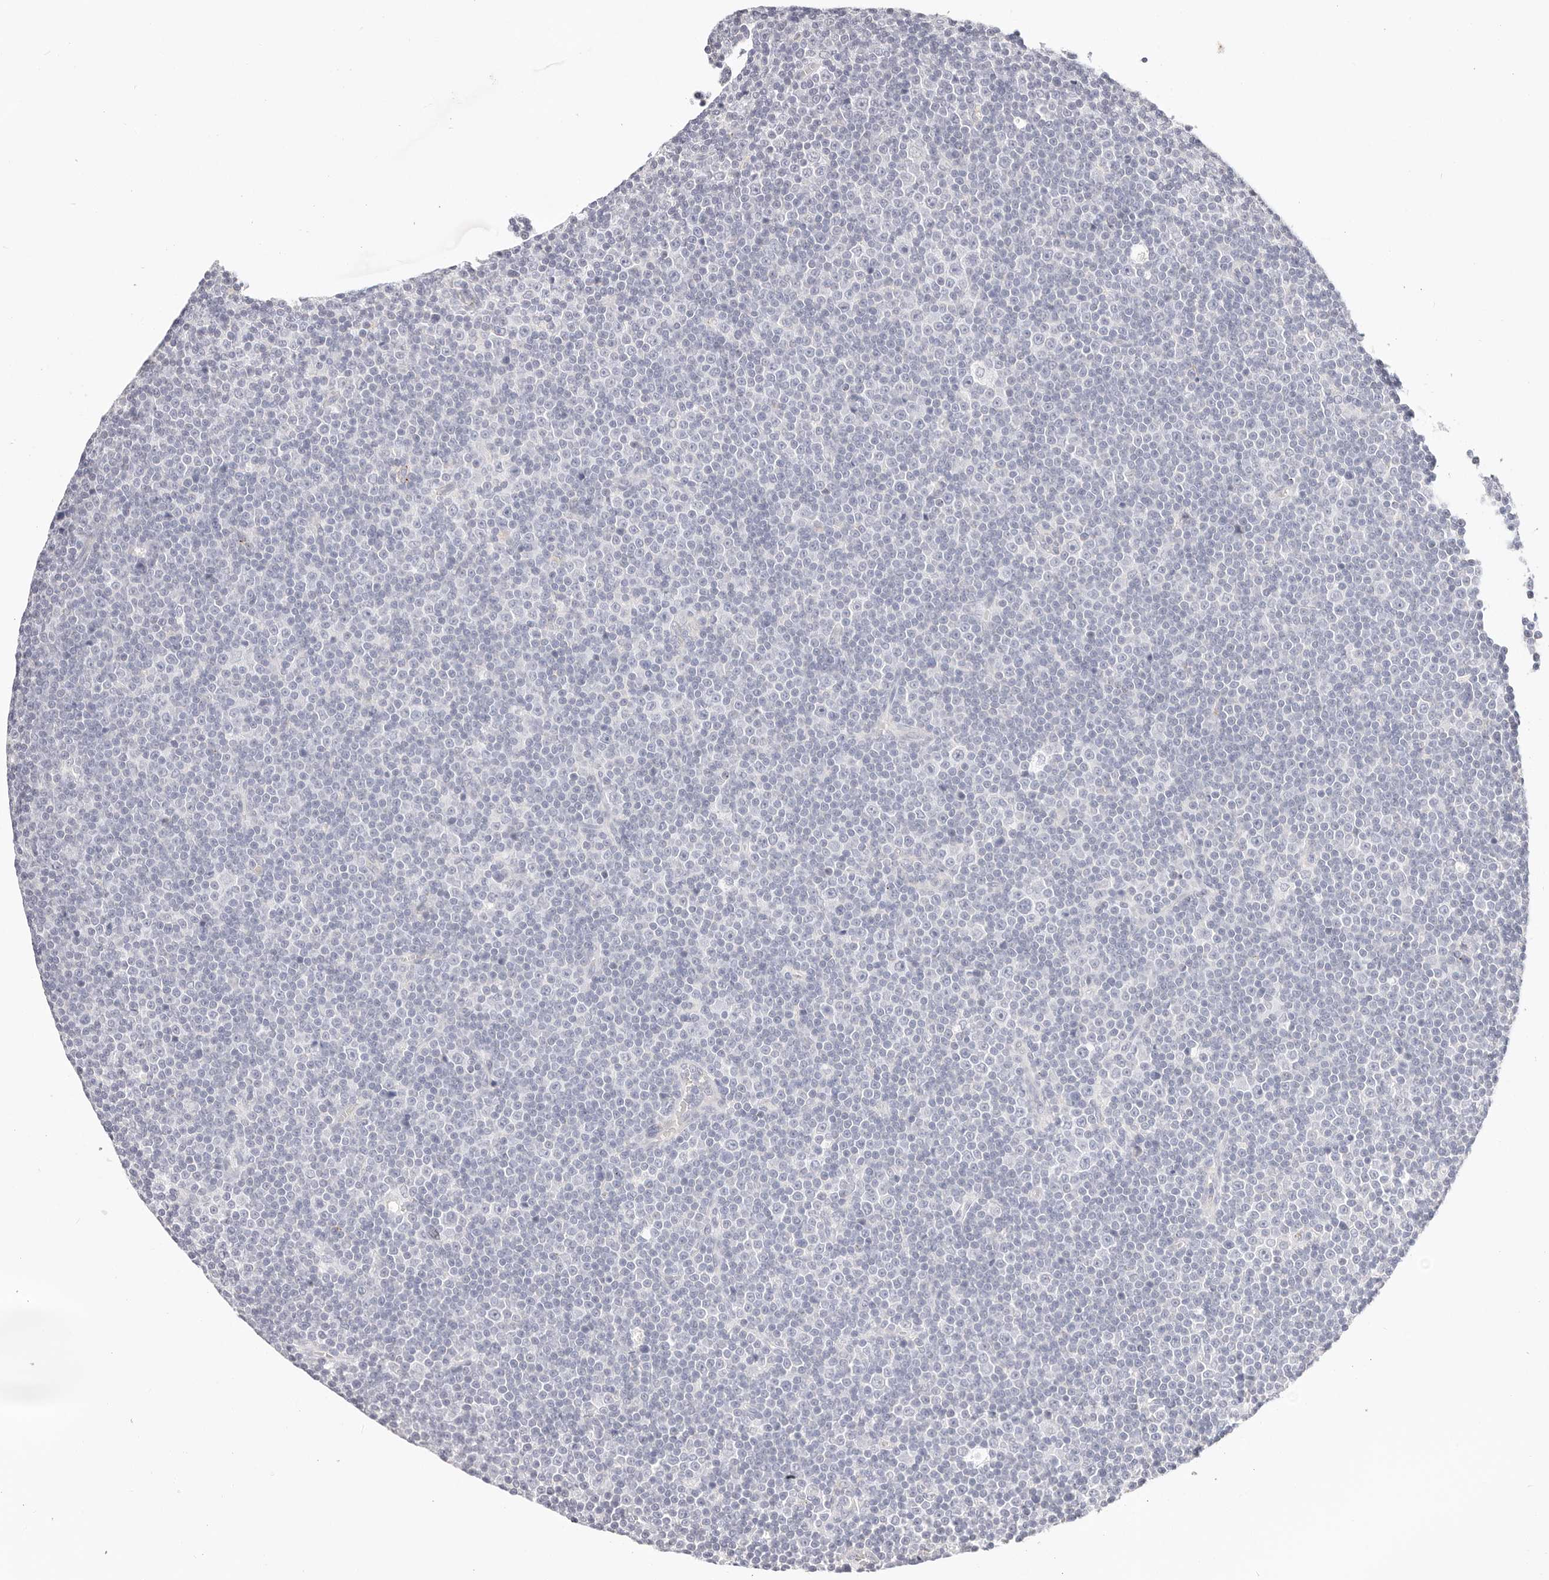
{"staining": {"intensity": "negative", "quantity": "none", "location": "none"}, "tissue": "lymphoma", "cell_type": "Tumor cells", "image_type": "cancer", "snomed": [{"axis": "morphology", "description": "Malignant lymphoma, non-Hodgkin's type, Low grade"}, {"axis": "topography", "description": "Lymph node"}], "caption": "Histopathology image shows no significant protein staining in tumor cells of low-grade malignant lymphoma, non-Hodgkin's type.", "gene": "STKLD1", "patient": {"sex": "female", "age": 67}}